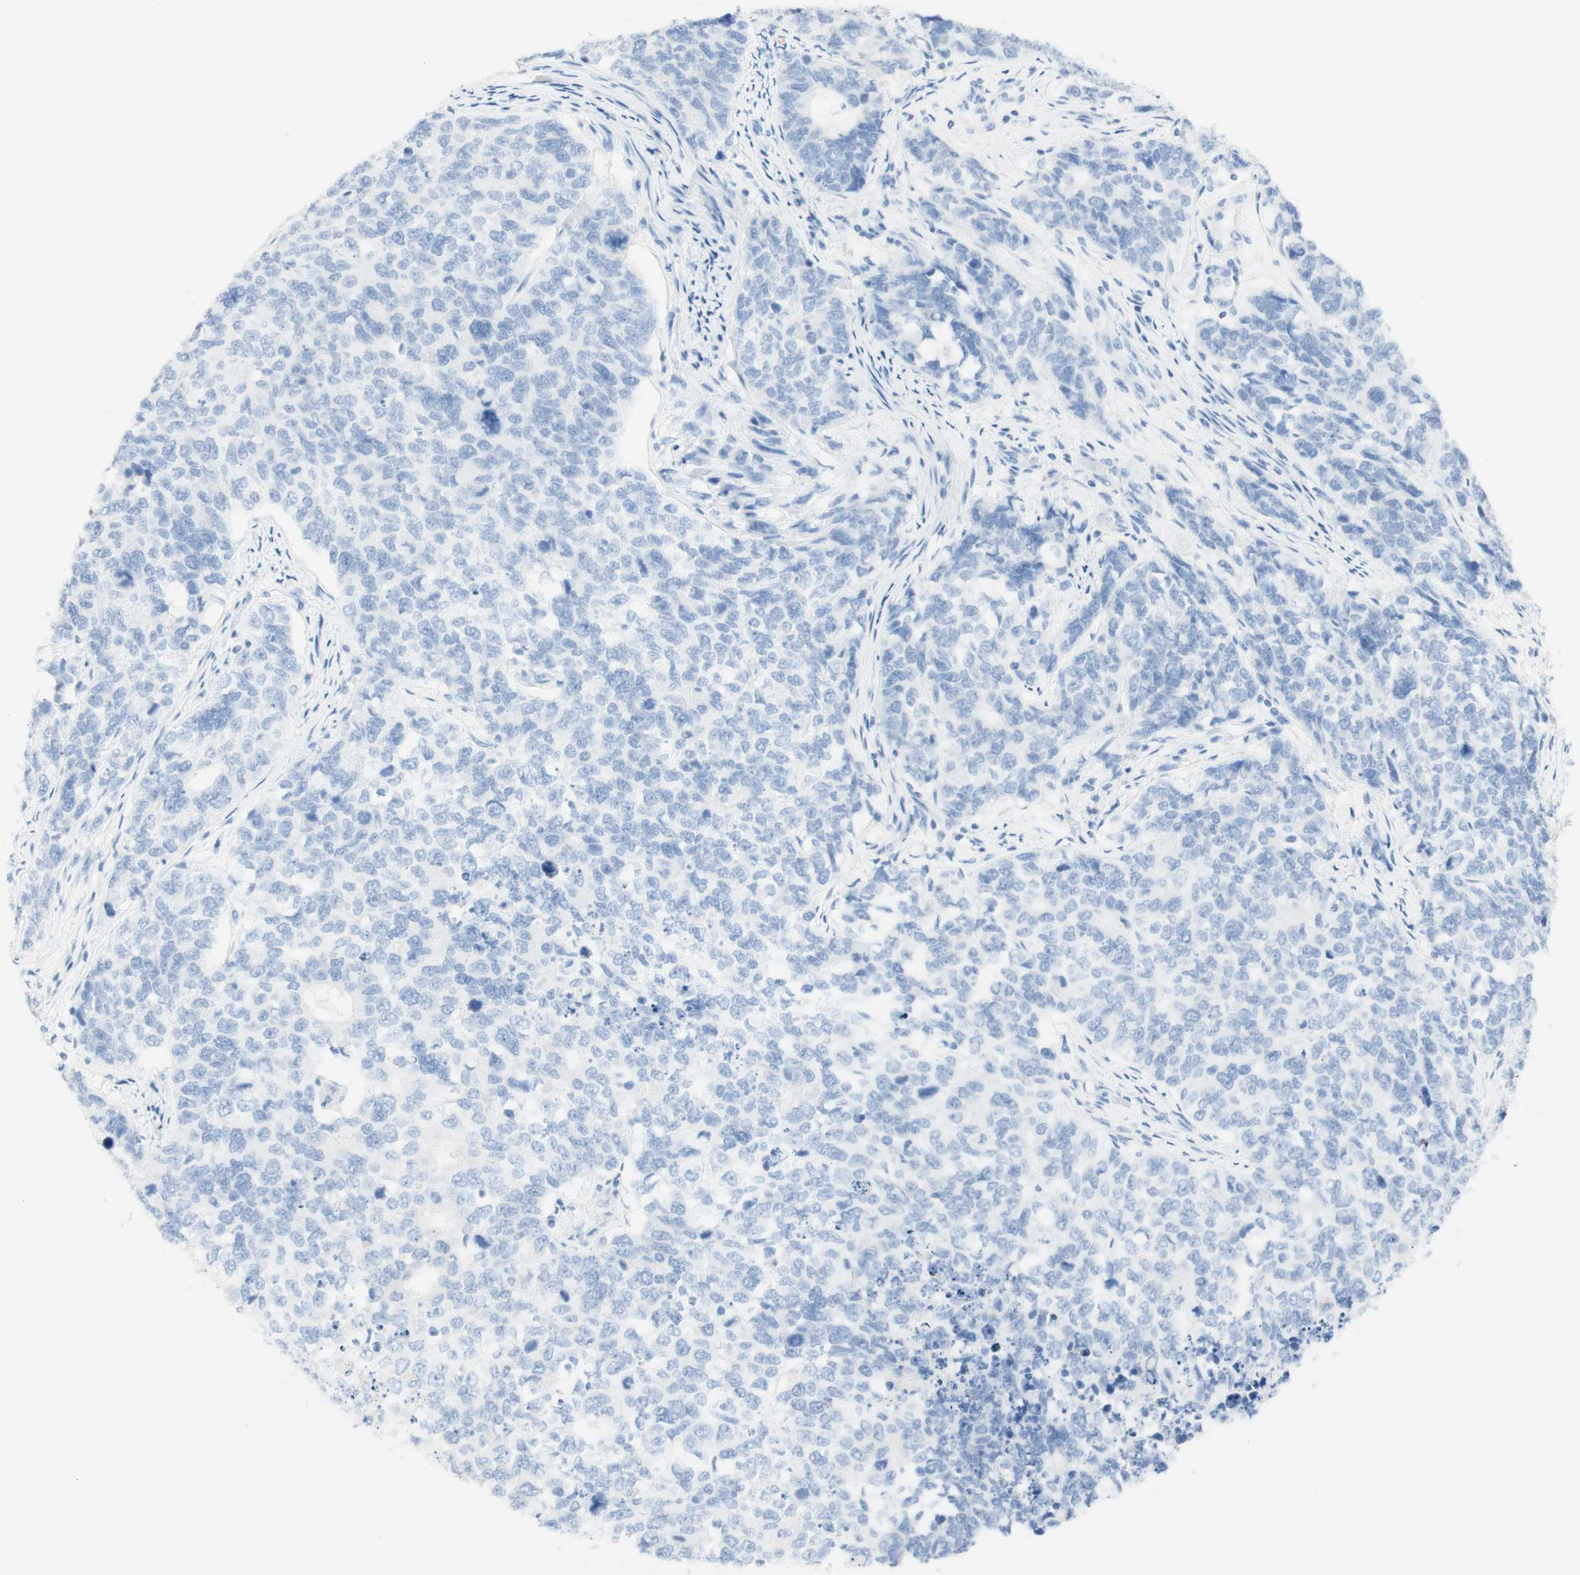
{"staining": {"intensity": "negative", "quantity": "none", "location": "none"}, "tissue": "cervical cancer", "cell_type": "Tumor cells", "image_type": "cancer", "snomed": [{"axis": "morphology", "description": "Squamous cell carcinoma, NOS"}, {"axis": "topography", "description": "Cervix"}], "caption": "The immunohistochemistry (IHC) photomicrograph has no significant positivity in tumor cells of cervical cancer (squamous cell carcinoma) tissue.", "gene": "TPO", "patient": {"sex": "female", "age": 63}}